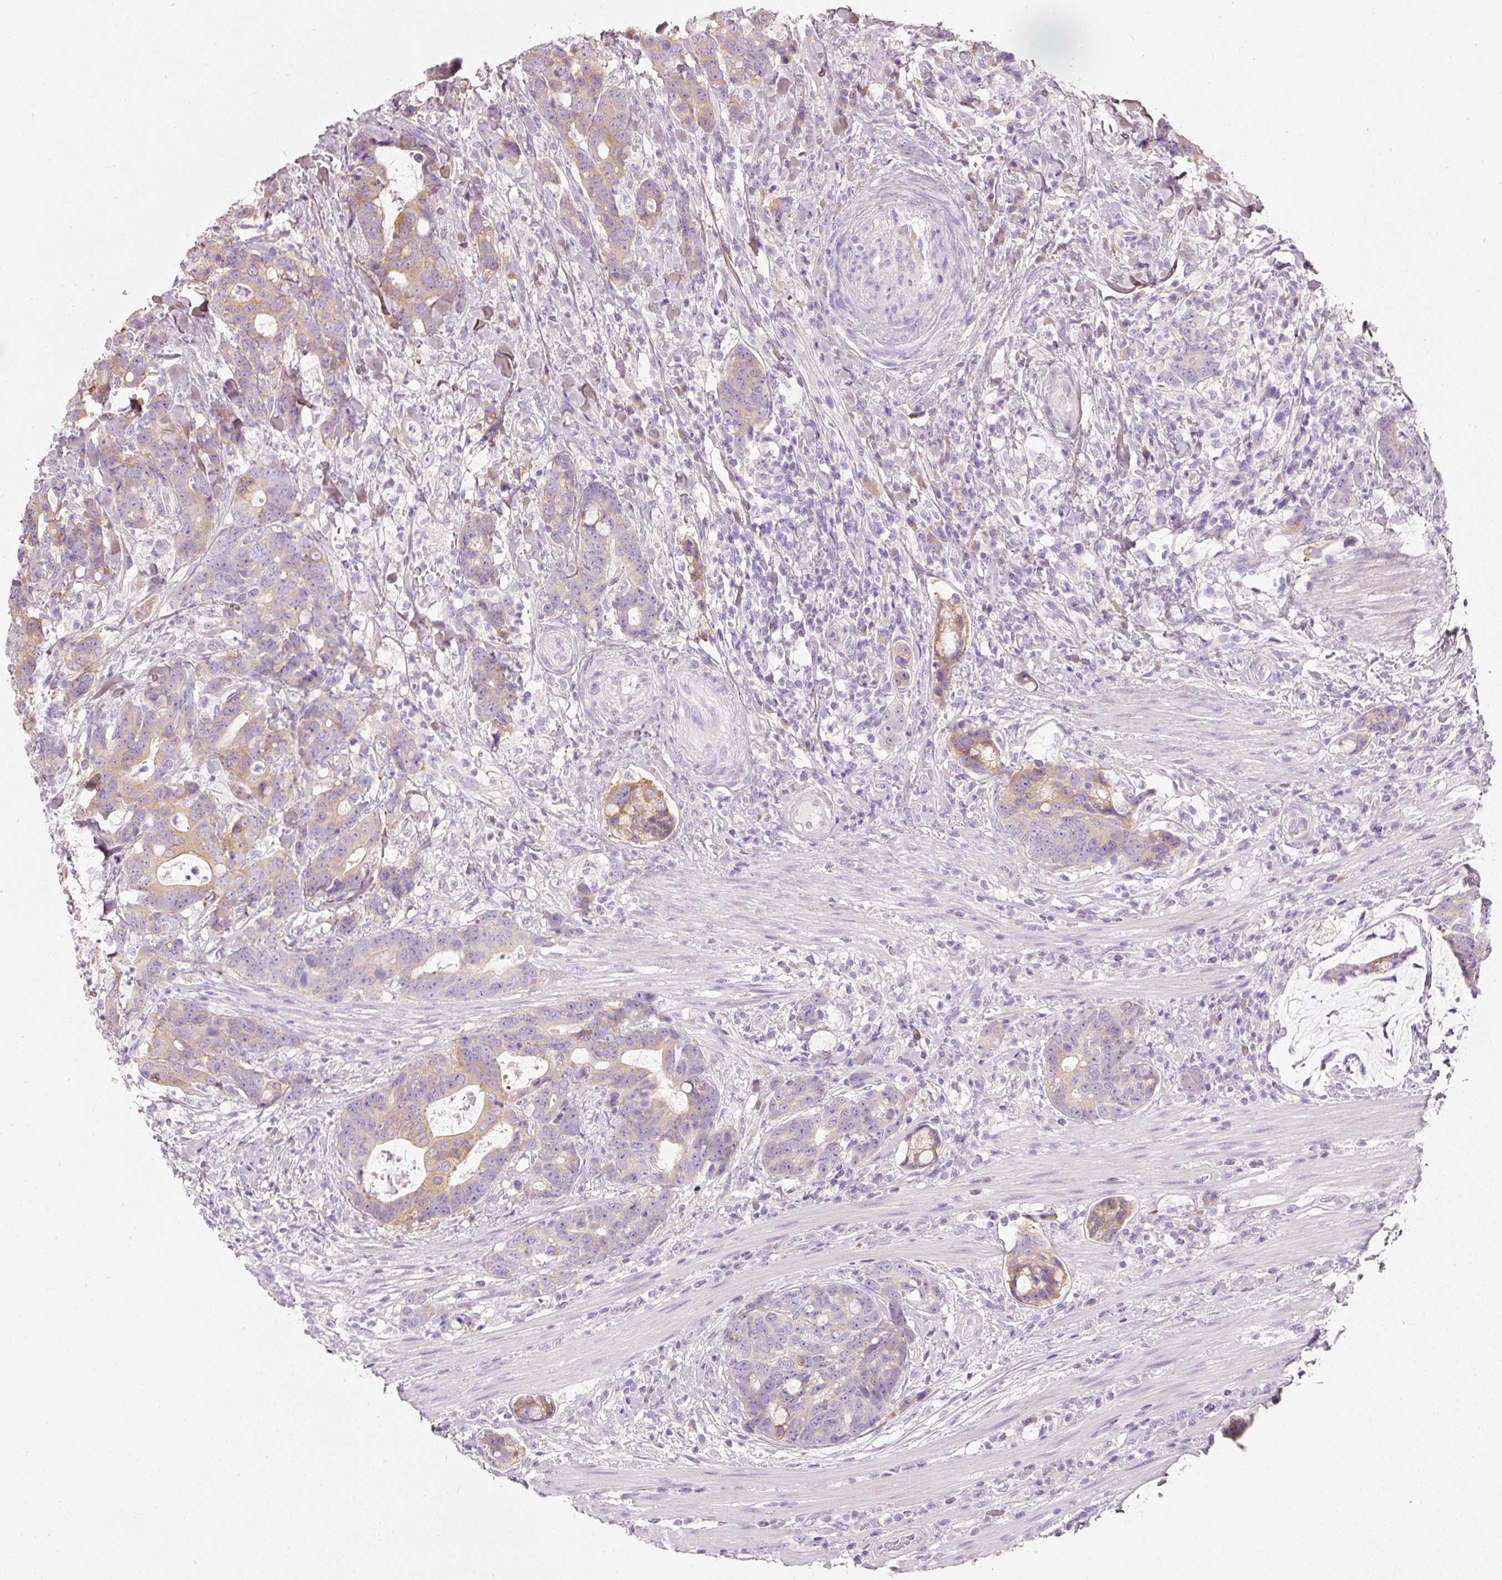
{"staining": {"intensity": "moderate", "quantity": "<25%", "location": "cytoplasmic/membranous"}, "tissue": "colorectal cancer", "cell_type": "Tumor cells", "image_type": "cancer", "snomed": [{"axis": "morphology", "description": "Adenocarcinoma, NOS"}, {"axis": "topography", "description": "Colon"}], "caption": "Tumor cells reveal moderate cytoplasmic/membranous expression in about <25% of cells in colorectal cancer (adenocarcinoma). (DAB = brown stain, brightfield microscopy at high magnification).", "gene": "PDXDC1", "patient": {"sex": "female", "age": 82}}